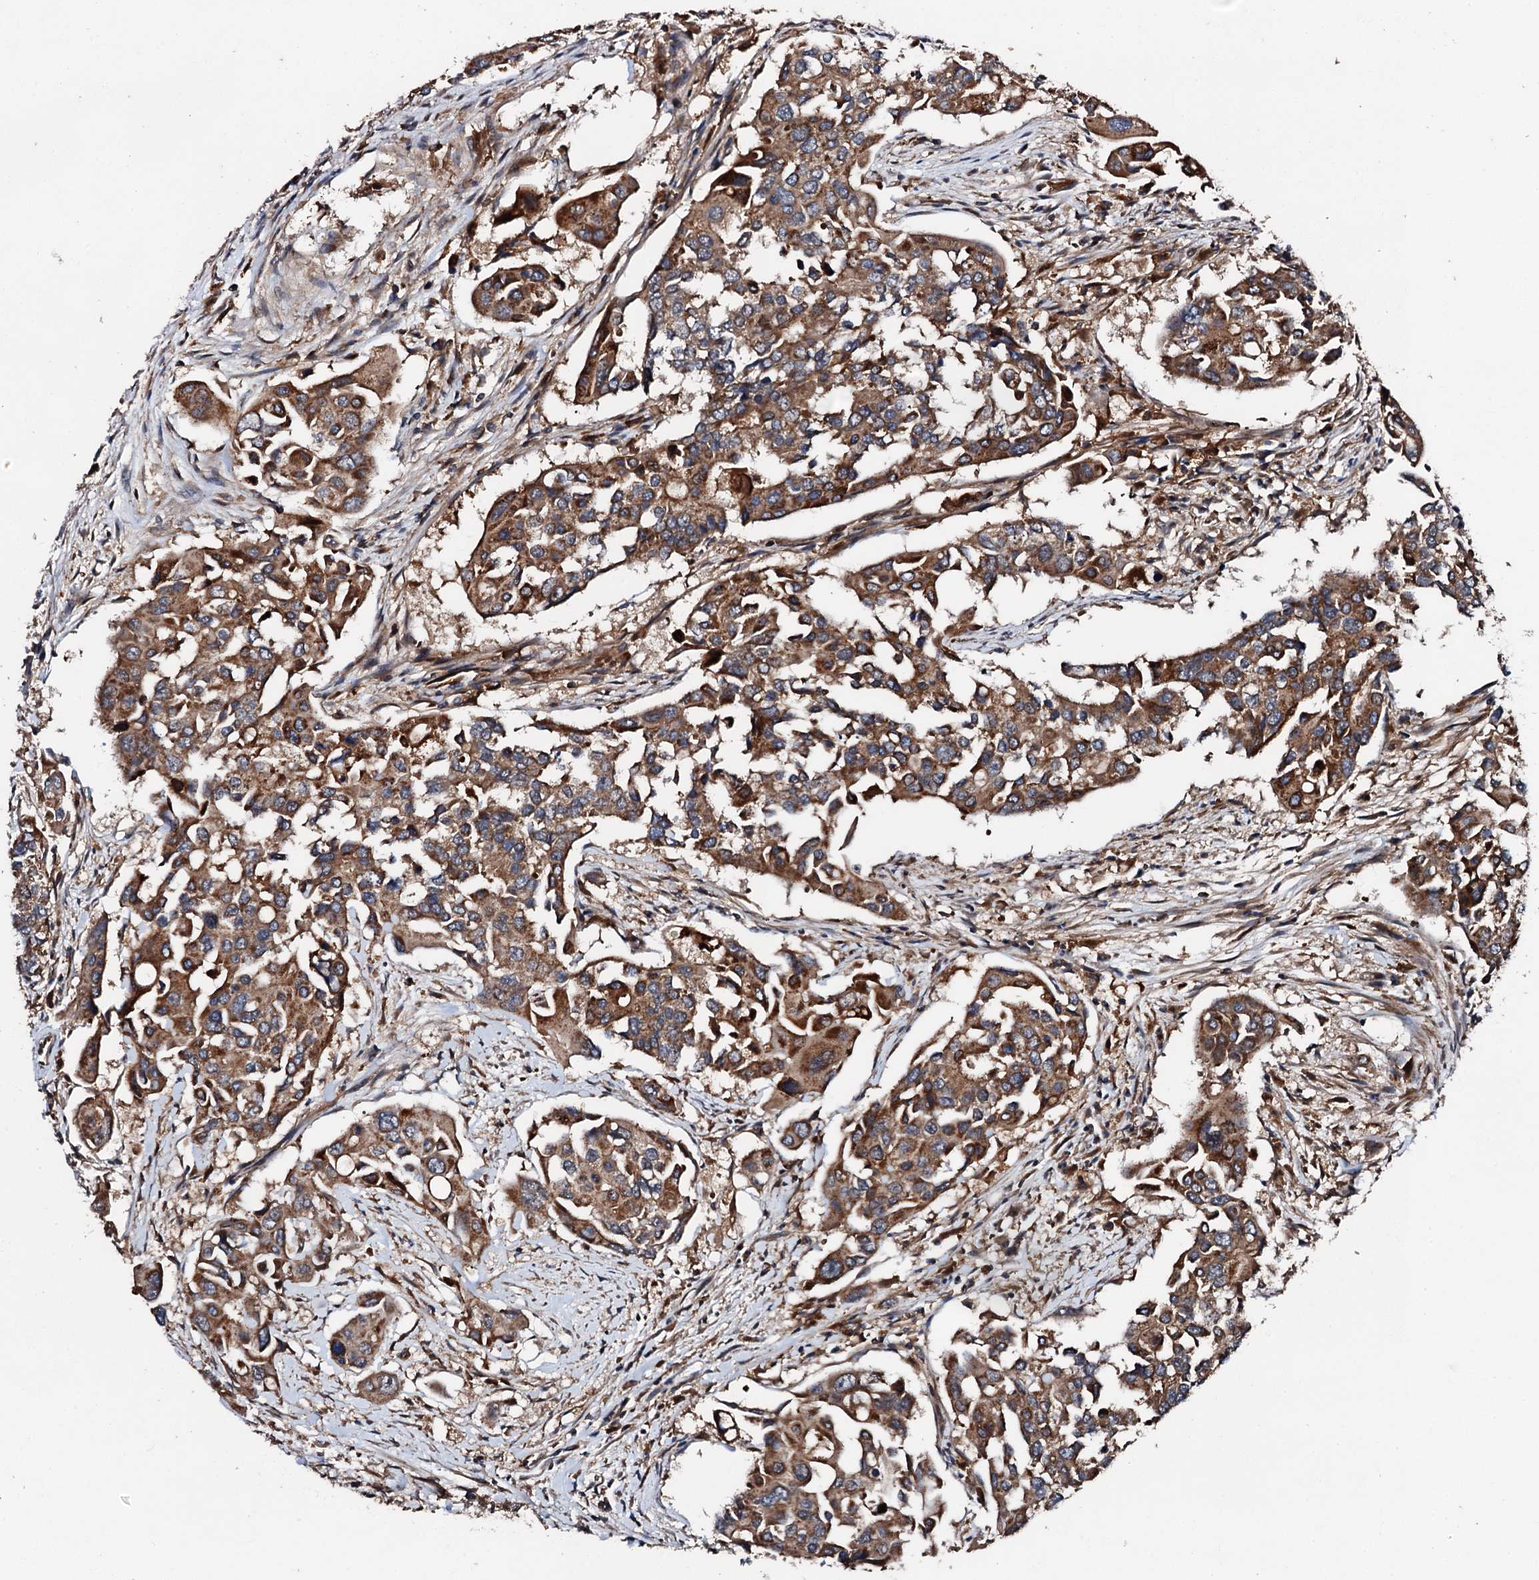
{"staining": {"intensity": "moderate", "quantity": ">75%", "location": "cytoplasmic/membranous"}, "tissue": "colorectal cancer", "cell_type": "Tumor cells", "image_type": "cancer", "snomed": [{"axis": "morphology", "description": "Adenocarcinoma, NOS"}, {"axis": "topography", "description": "Colon"}], "caption": "High-magnification brightfield microscopy of colorectal adenocarcinoma stained with DAB (3,3'-diaminobenzidine) (brown) and counterstained with hematoxylin (blue). tumor cells exhibit moderate cytoplasmic/membranous staining is seen in approximately>75% of cells.", "gene": "FGD4", "patient": {"sex": "male", "age": 77}}